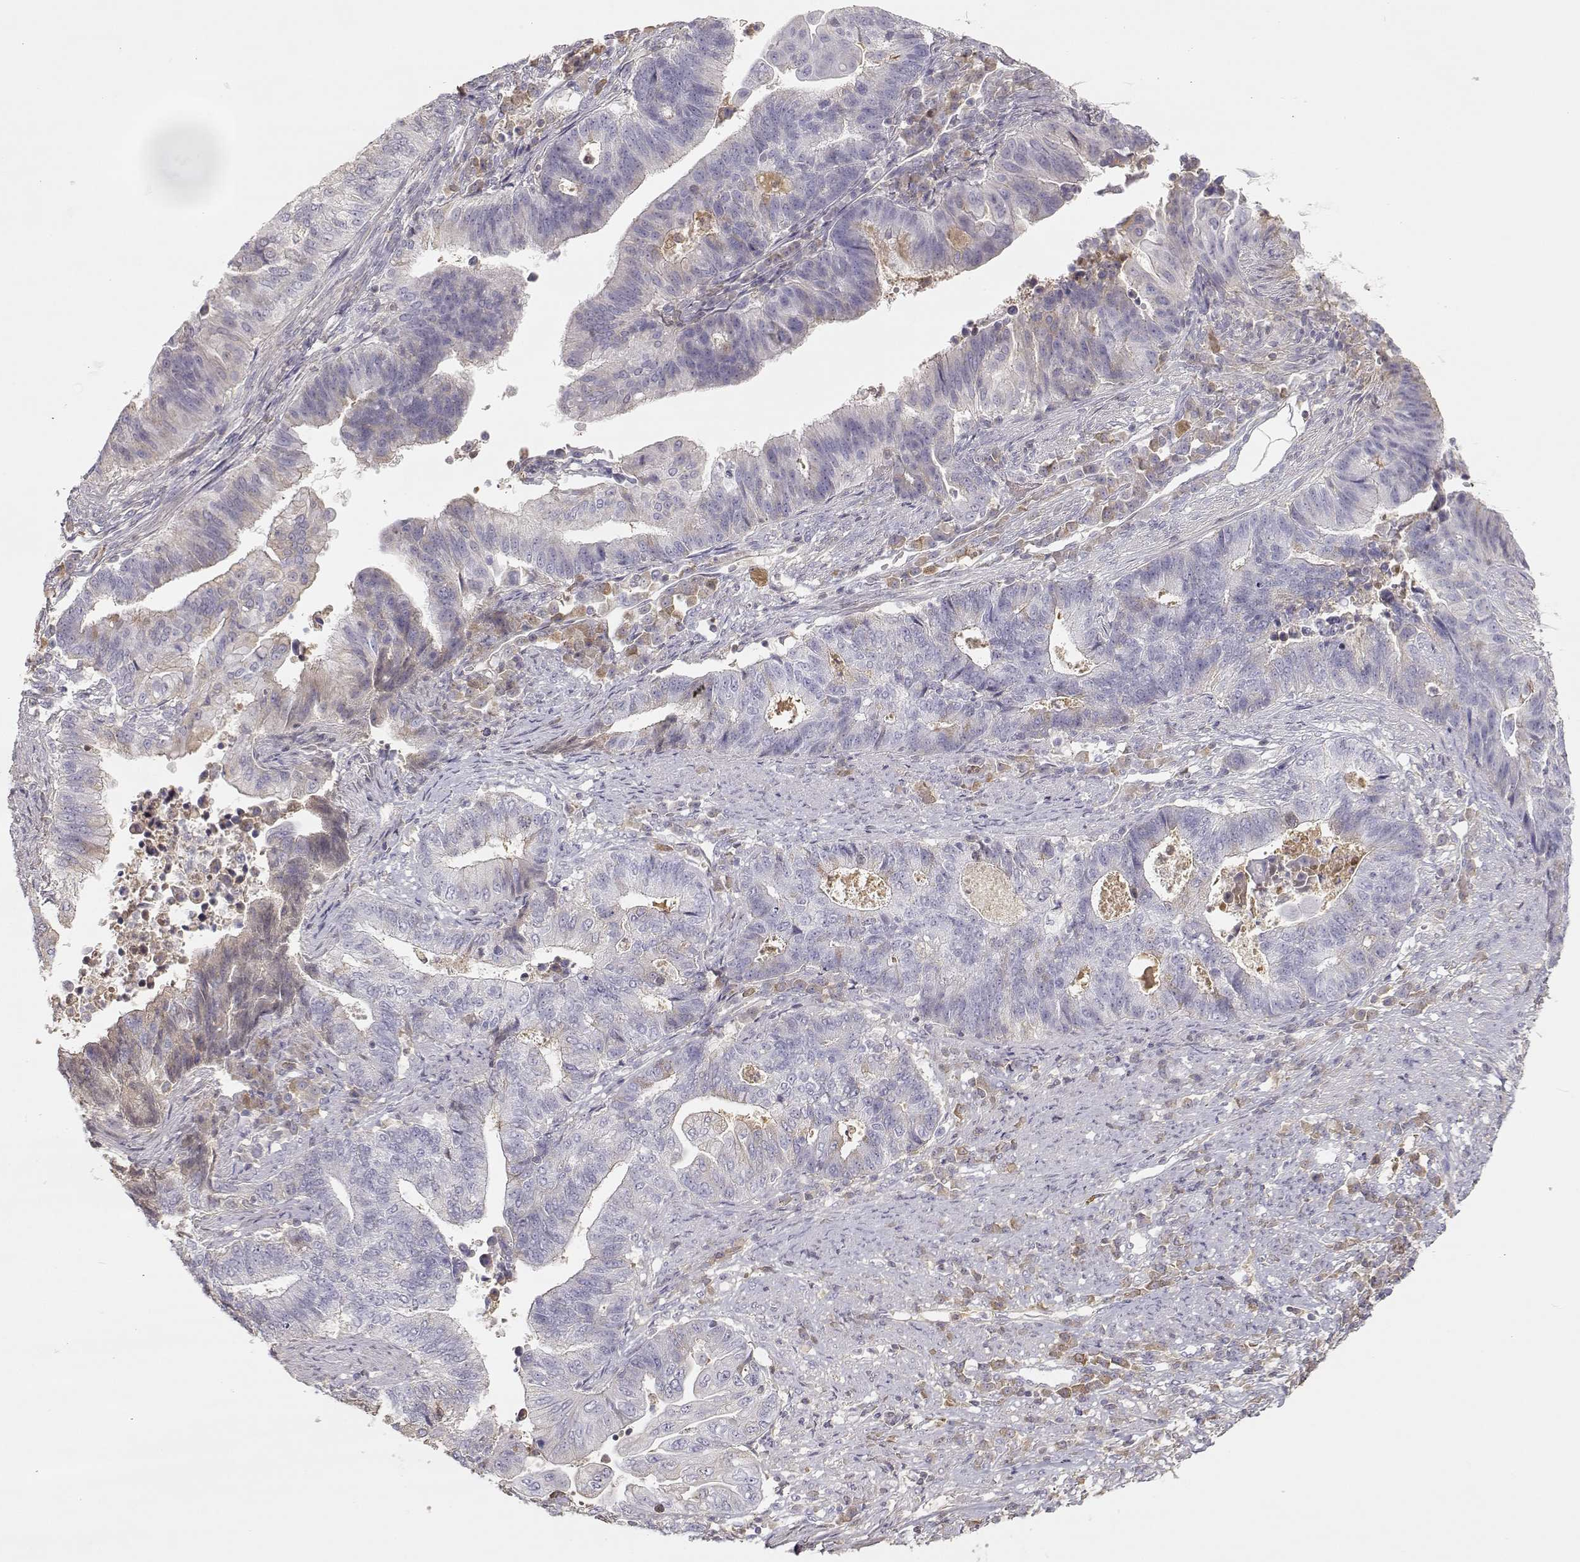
{"staining": {"intensity": "negative", "quantity": "none", "location": "none"}, "tissue": "endometrial cancer", "cell_type": "Tumor cells", "image_type": "cancer", "snomed": [{"axis": "morphology", "description": "Adenocarcinoma, NOS"}, {"axis": "topography", "description": "Uterus"}, {"axis": "topography", "description": "Endometrium"}], "caption": "A high-resolution micrograph shows immunohistochemistry (IHC) staining of endometrial adenocarcinoma, which exhibits no significant expression in tumor cells.", "gene": "SLCO6A1", "patient": {"sex": "female", "age": 54}}